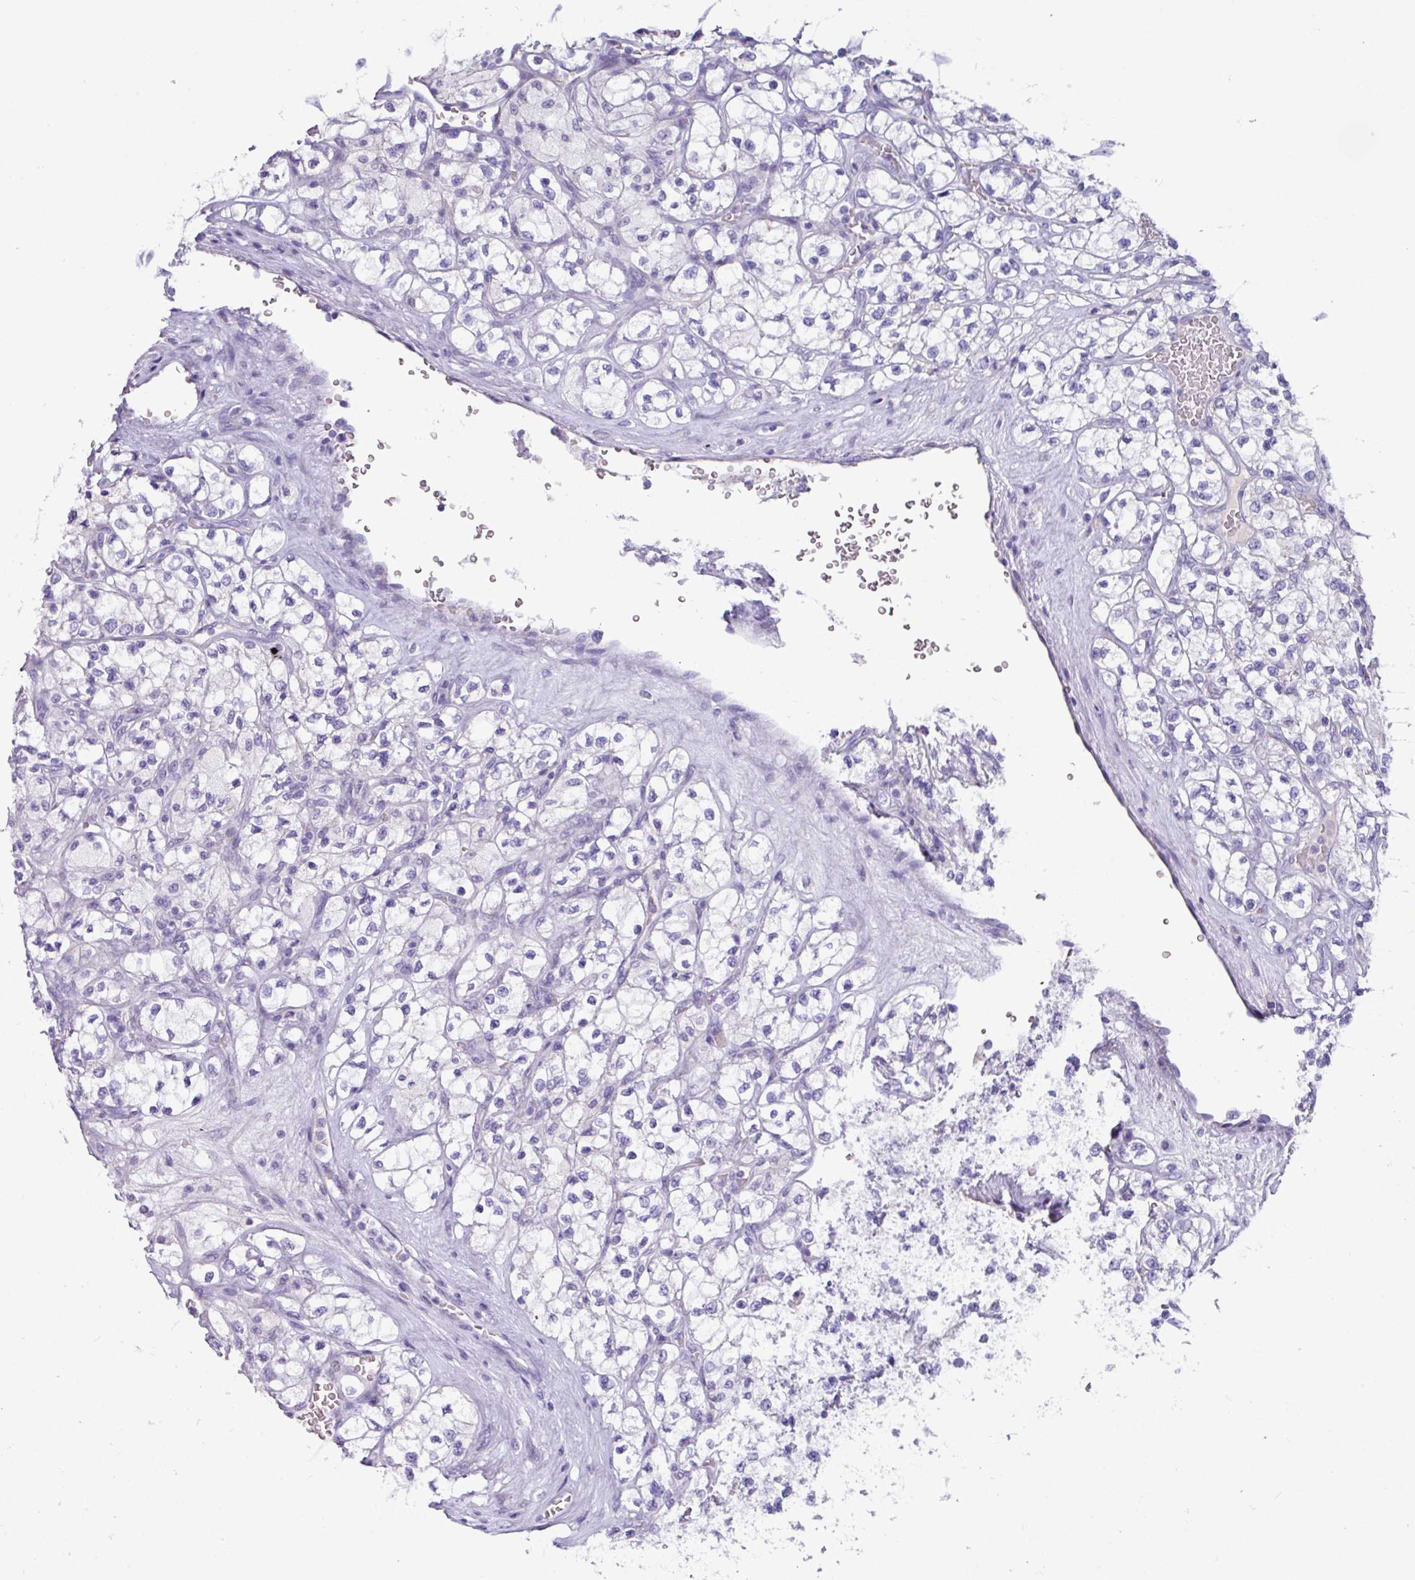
{"staining": {"intensity": "negative", "quantity": "none", "location": "none"}, "tissue": "renal cancer", "cell_type": "Tumor cells", "image_type": "cancer", "snomed": [{"axis": "morphology", "description": "Adenocarcinoma, NOS"}, {"axis": "topography", "description": "Kidney"}], "caption": "Micrograph shows no protein expression in tumor cells of renal cancer tissue.", "gene": "ZNF524", "patient": {"sex": "male", "age": 80}}